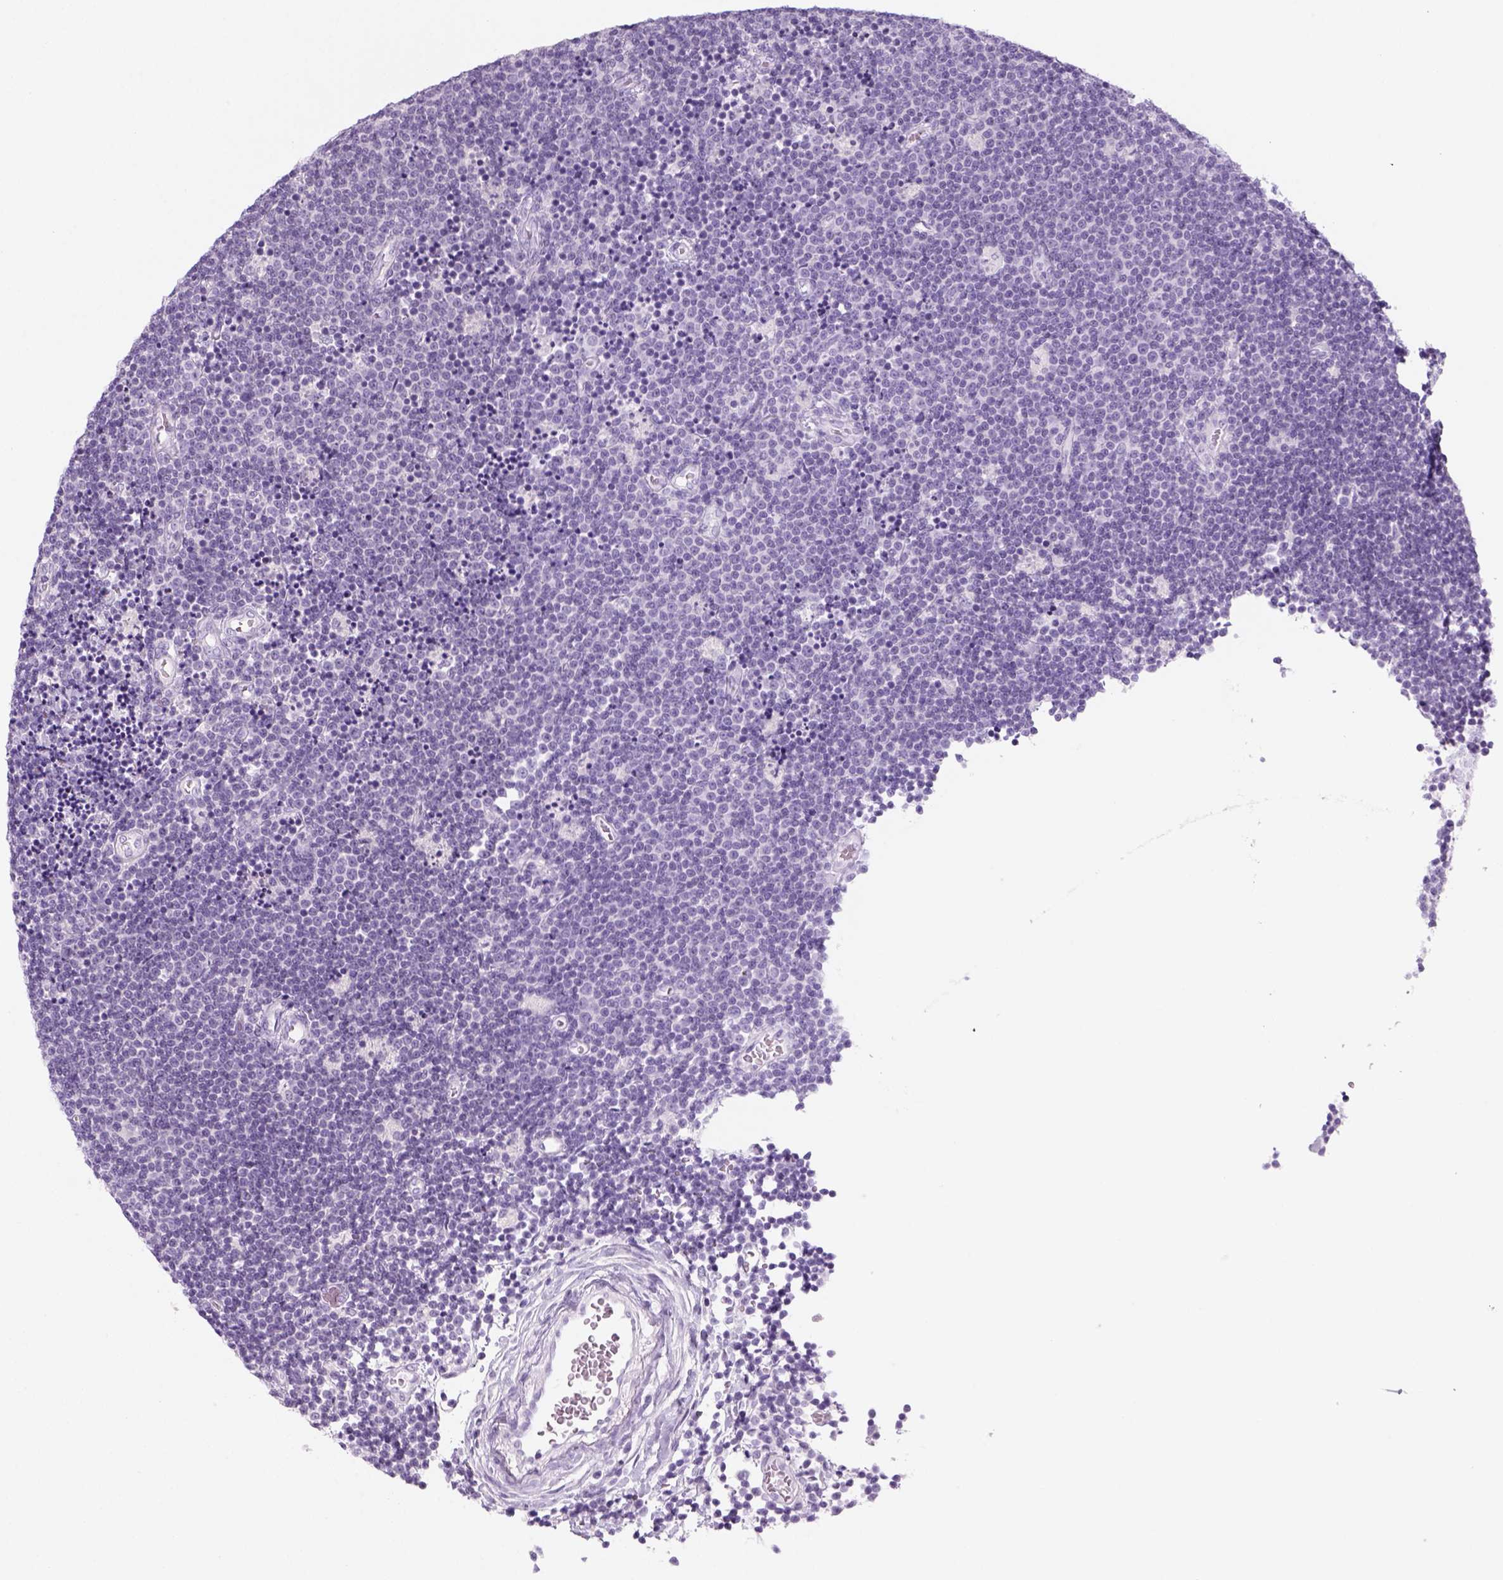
{"staining": {"intensity": "negative", "quantity": "none", "location": "none"}, "tissue": "lymphoma", "cell_type": "Tumor cells", "image_type": "cancer", "snomed": [{"axis": "morphology", "description": "Malignant lymphoma, non-Hodgkin's type, Low grade"}, {"axis": "topography", "description": "Brain"}], "caption": "Human low-grade malignant lymphoma, non-Hodgkin's type stained for a protein using immunohistochemistry (IHC) displays no positivity in tumor cells.", "gene": "KRTAP11-1", "patient": {"sex": "female", "age": 66}}